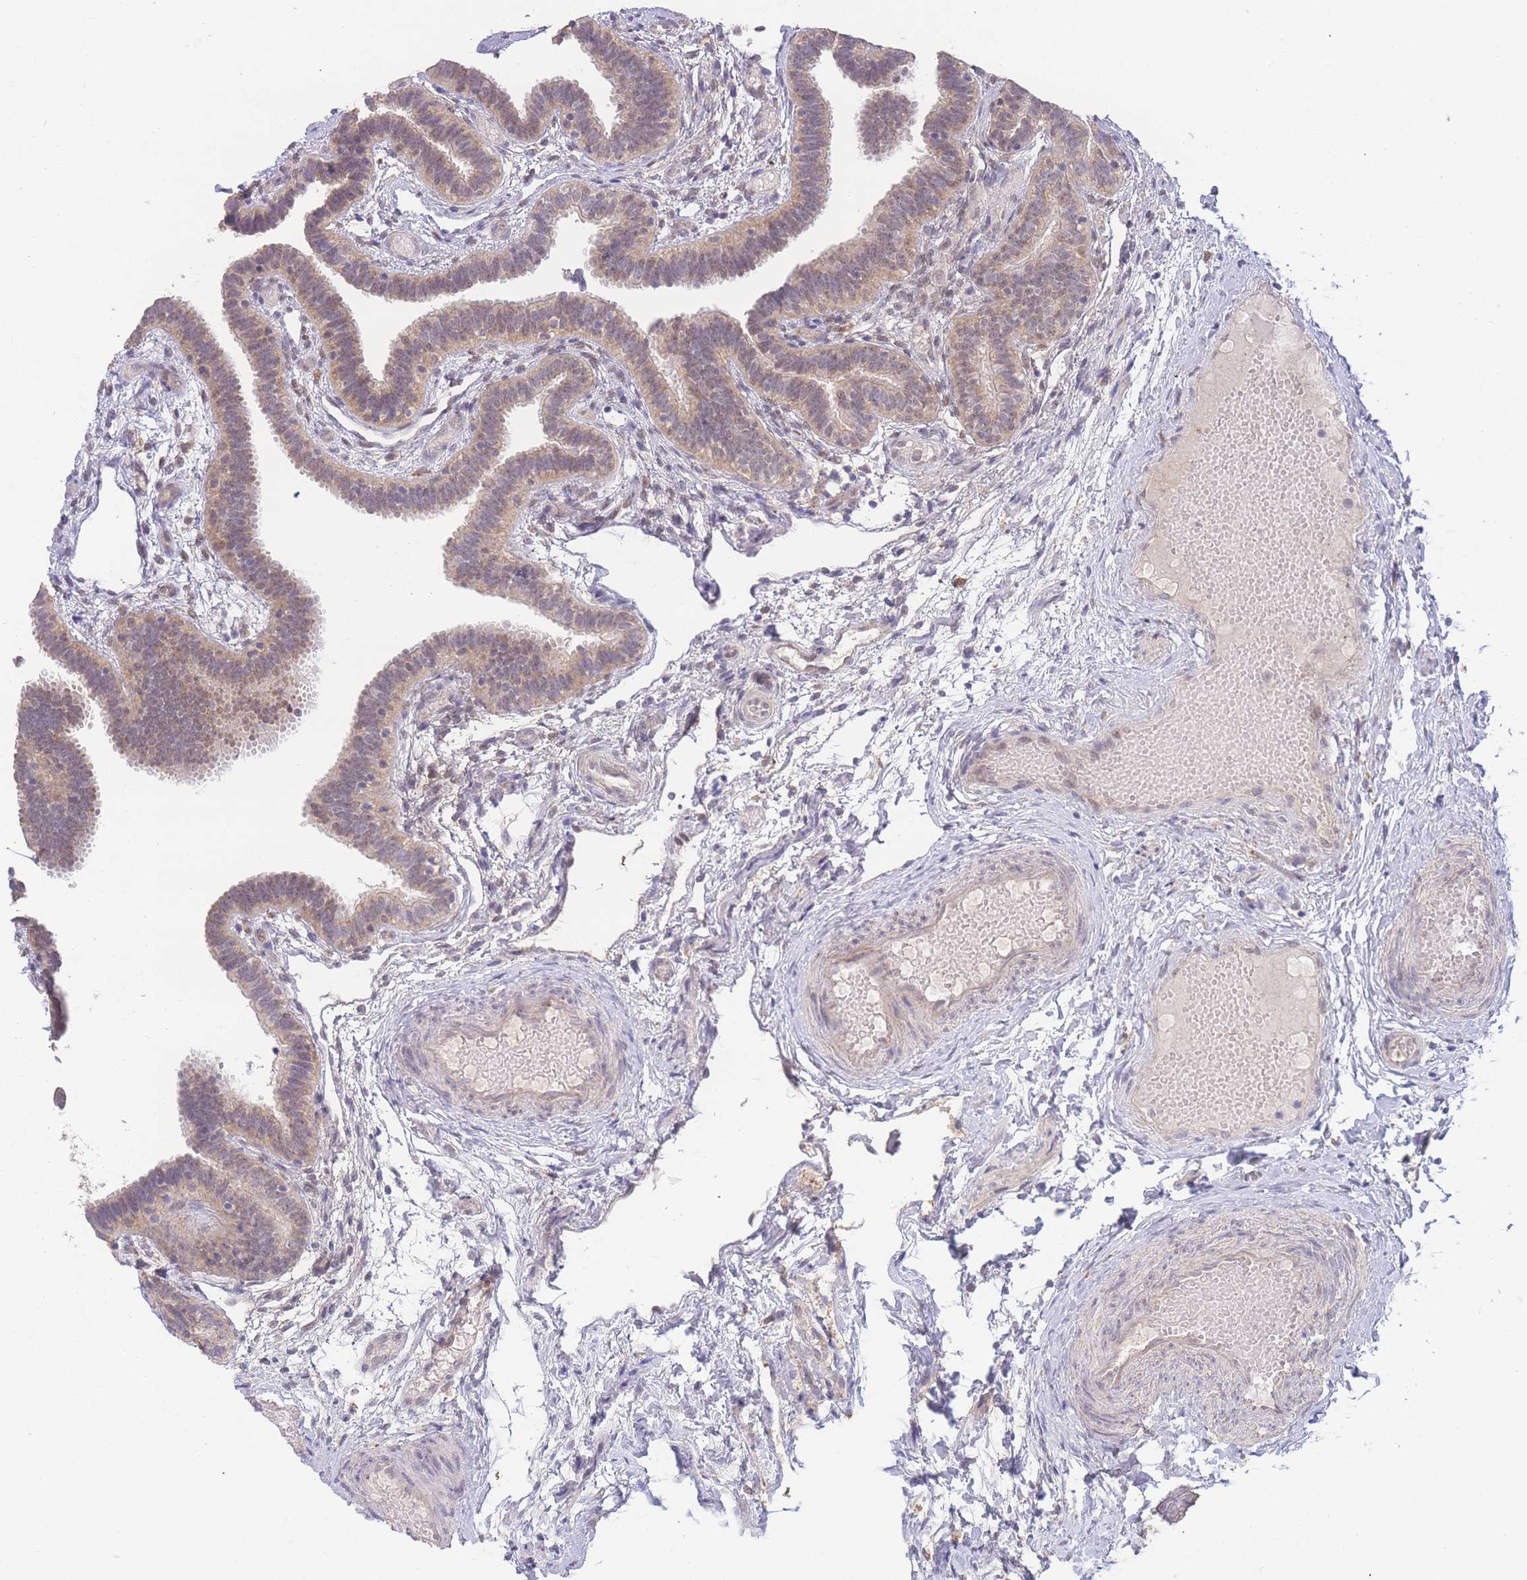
{"staining": {"intensity": "weak", "quantity": "25%-75%", "location": "cytoplasmic/membranous,nuclear"}, "tissue": "fallopian tube", "cell_type": "Glandular cells", "image_type": "normal", "snomed": [{"axis": "morphology", "description": "Normal tissue, NOS"}, {"axis": "topography", "description": "Fallopian tube"}], "caption": "High-power microscopy captured an IHC photomicrograph of unremarkable fallopian tube, revealing weak cytoplasmic/membranous,nuclear expression in approximately 25%-75% of glandular cells.", "gene": "RNF144B", "patient": {"sex": "female", "age": 37}}